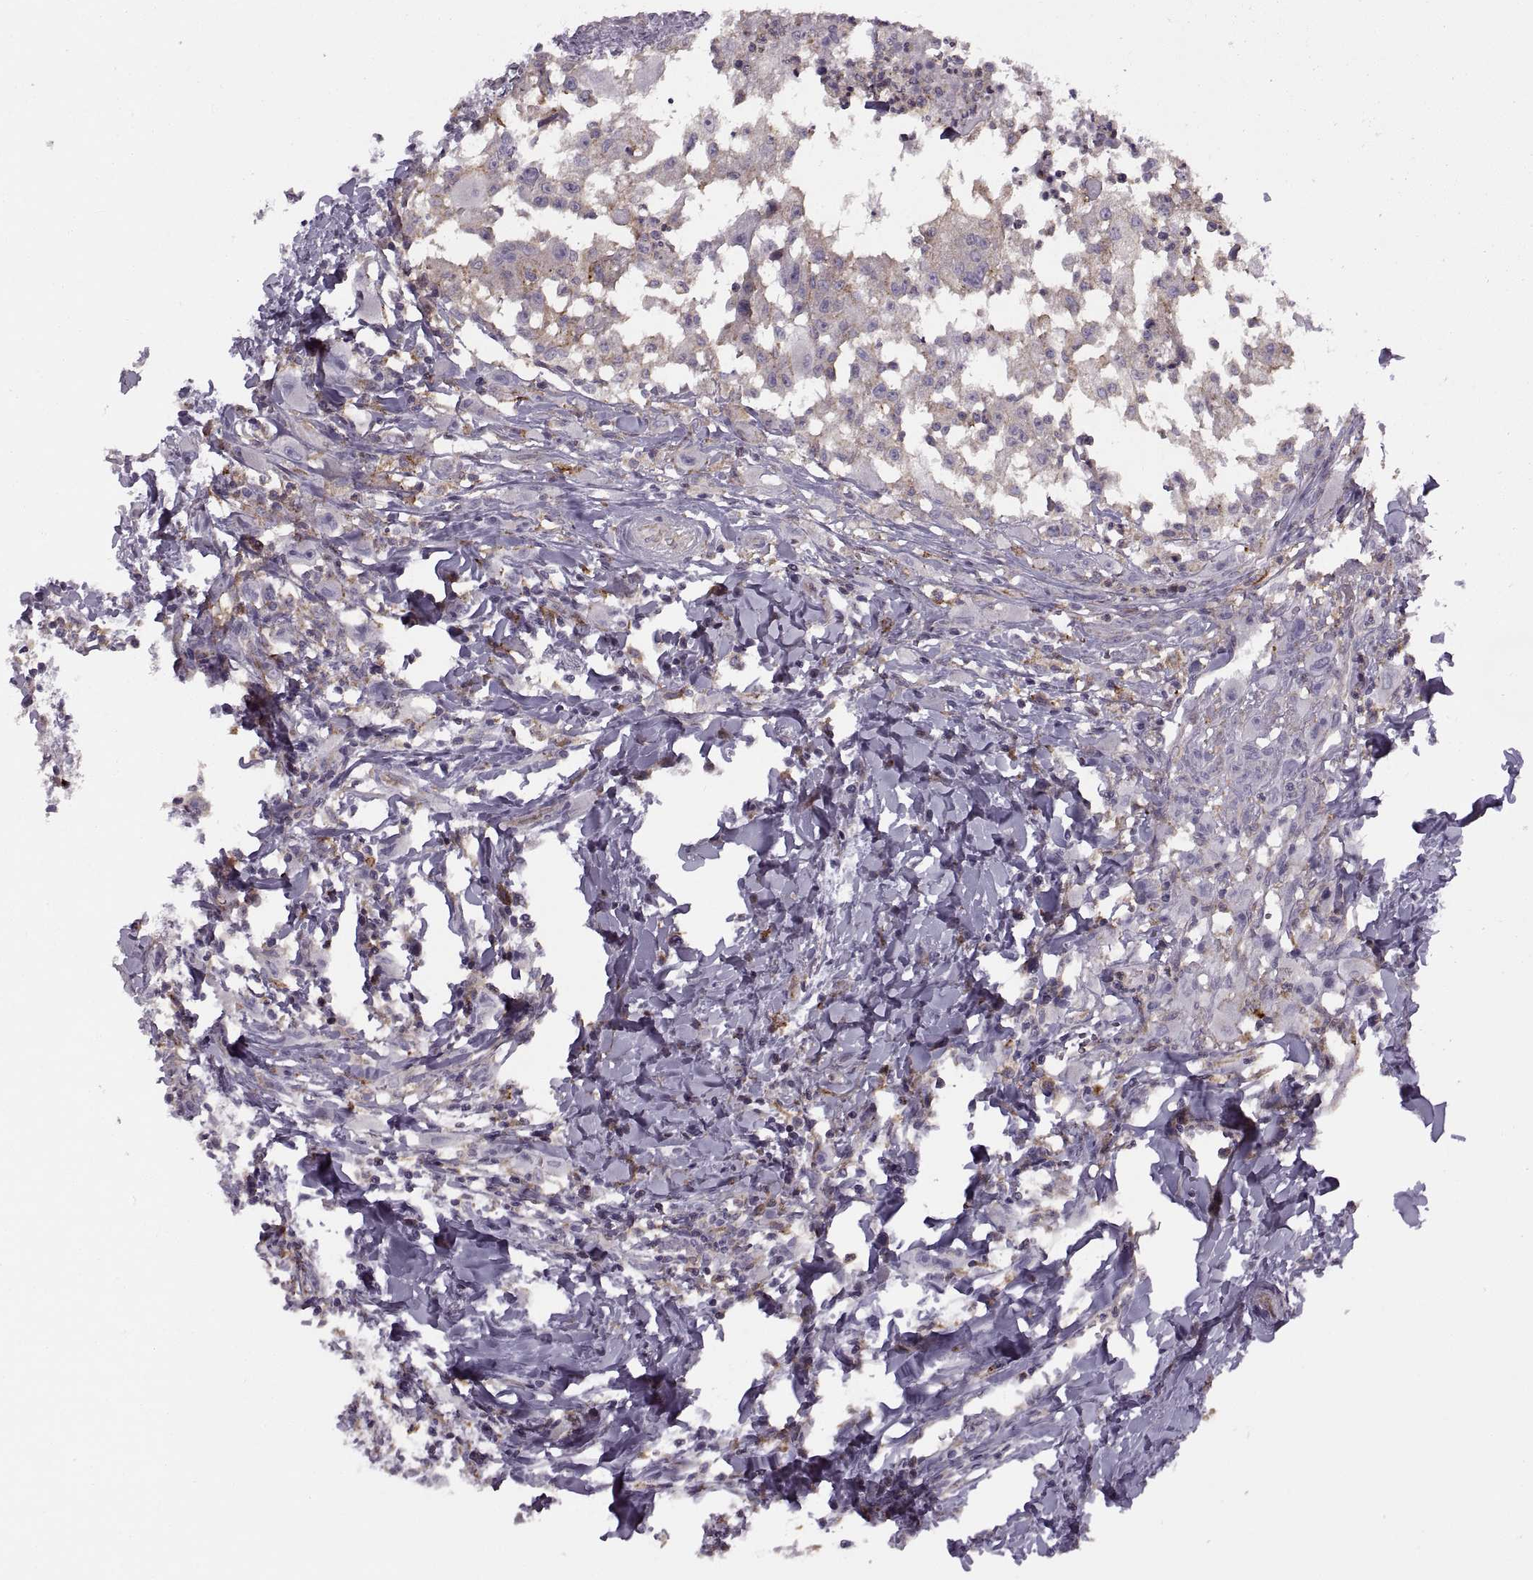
{"staining": {"intensity": "negative", "quantity": "none", "location": "none"}, "tissue": "head and neck cancer", "cell_type": "Tumor cells", "image_type": "cancer", "snomed": [{"axis": "morphology", "description": "Squamous cell carcinoma, NOS"}, {"axis": "morphology", "description": "Squamous cell carcinoma, metastatic, NOS"}, {"axis": "topography", "description": "Oral tissue"}, {"axis": "topography", "description": "Head-Neck"}], "caption": "IHC of human head and neck cancer (metastatic squamous cell carcinoma) exhibits no positivity in tumor cells. (Stains: DAB (3,3'-diaminobenzidine) IHC with hematoxylin counter stain, Microscopy: brightfield microscopy at high magnification).", "gene": "RALB", "patient": {"sex": "female", "age": 85}}